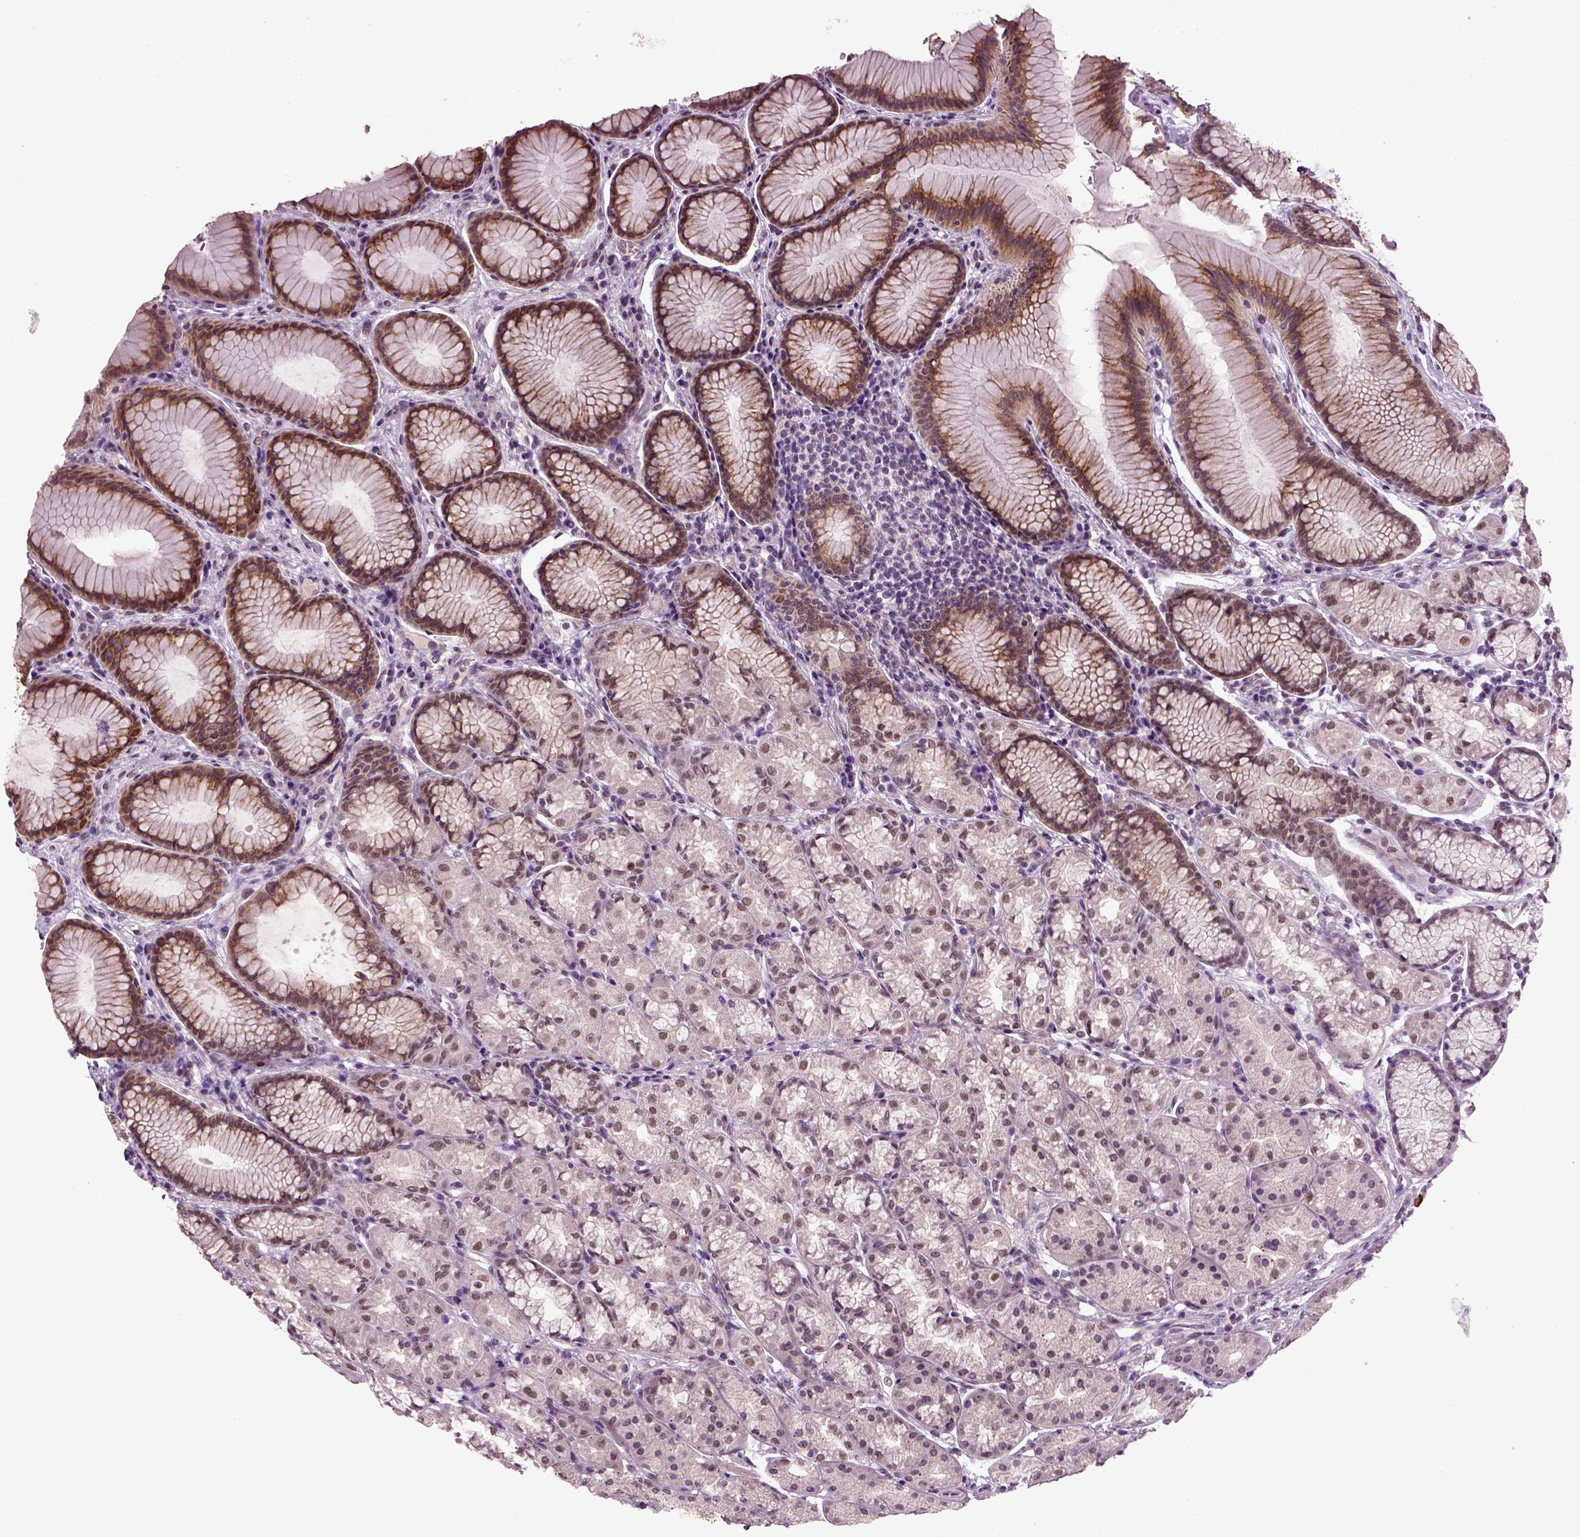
{"staining": {"intensity": "moderate", "quantity": "25%-75%", "location": "cytoplasmic/membranous,nuclear"}, "tissue": "stomach", "cell_type": "Glandular cells", "image_type": "normal", "snomed": [{"axis": "morphology", "description": "Normal tissue, NOS"}, {"axis": "morphology", "description": "Adenocarcinoma, NOS"}, {"axis": "topography", "description": "Stomach"}], "caption": "Brown immunohistochemical staining in unremarkable human stomach displays moderate cytoplasmic/membranous,nuclear expression in about 25%-75% of glandular cells.", "gene": "RCOR3", "patient": {"sex": "female", "age": 79}}